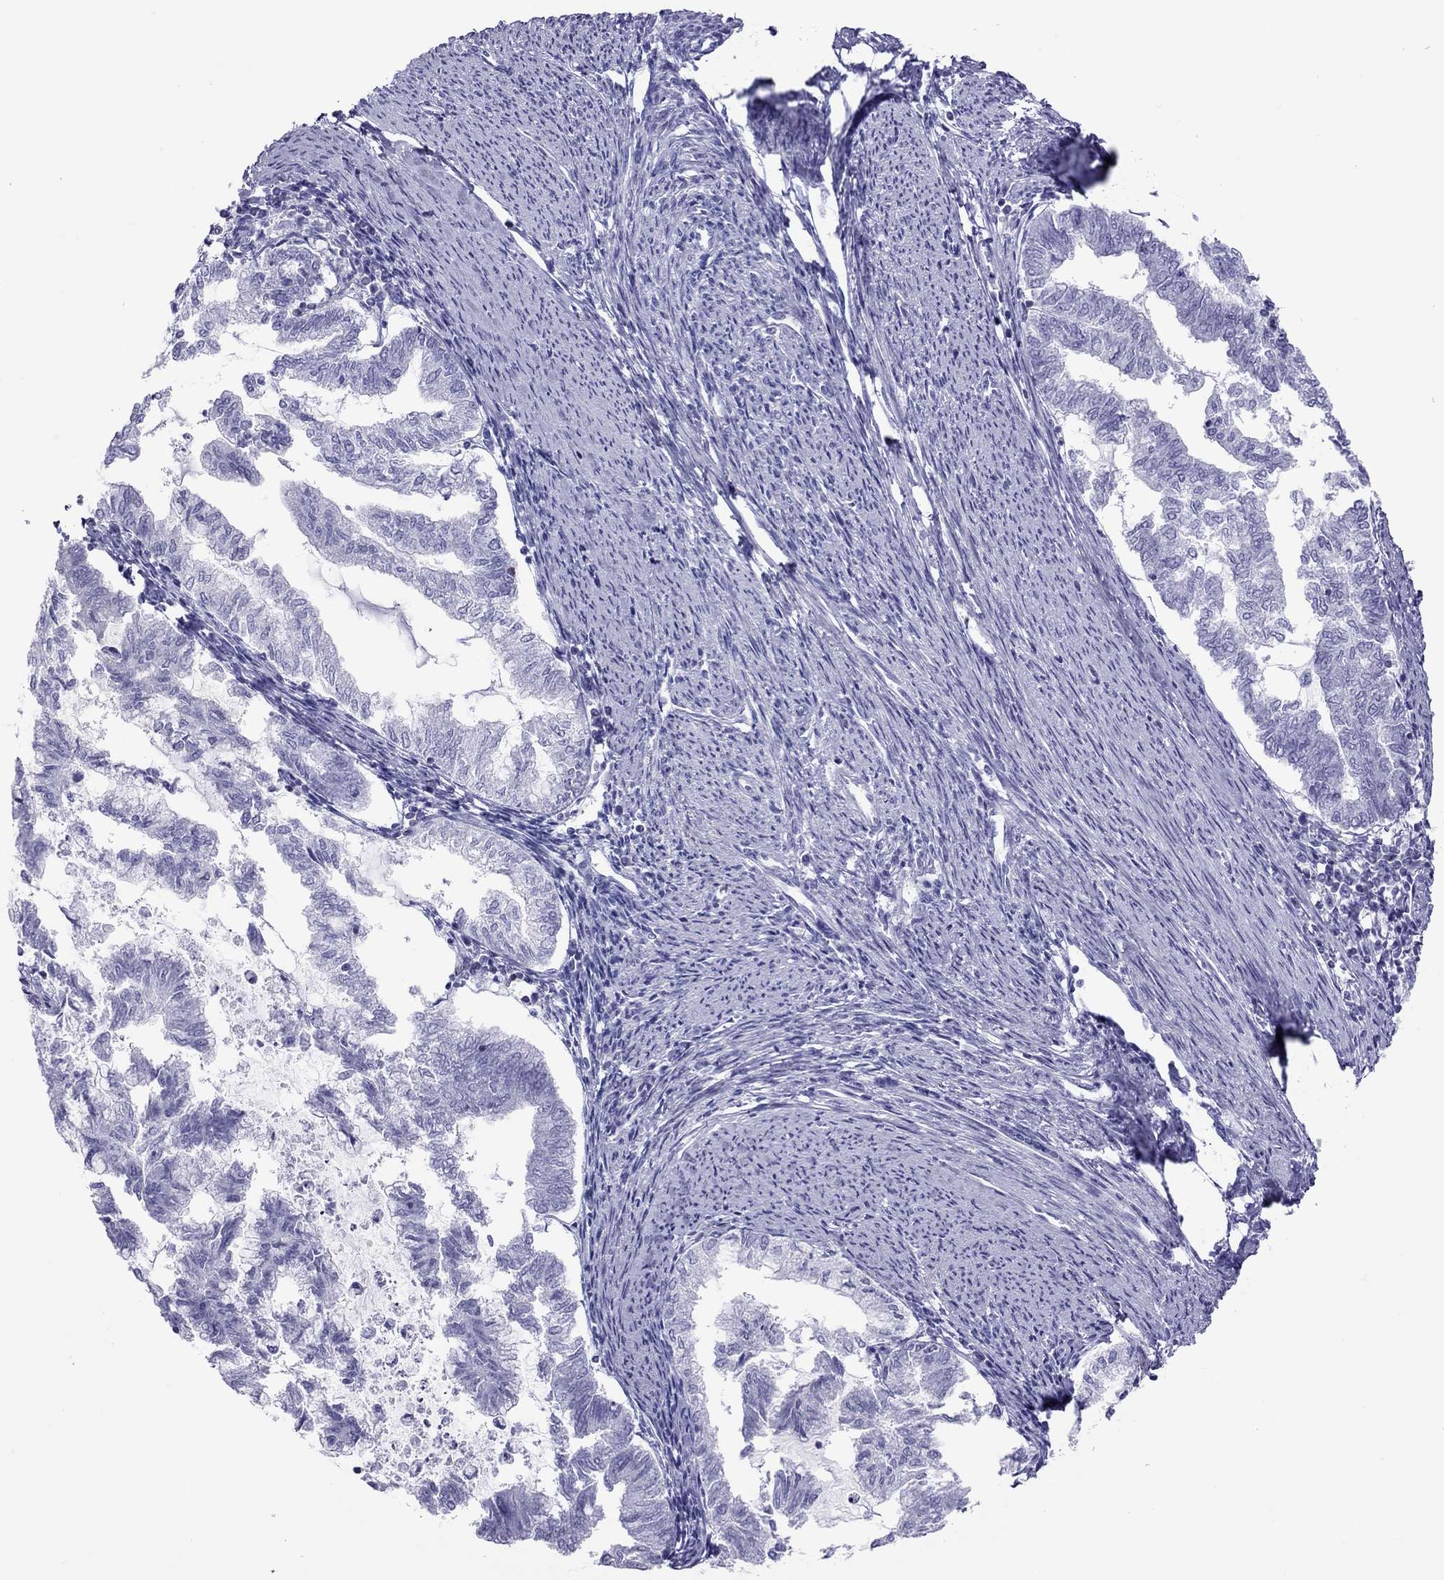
{"staining": {"intensity": "negative", "quantity": "none", "location": "none"}, "tissue": "endometrial cancer", "cell_type": "Tumor cells", "image_type": "cancer", "snomed": [{"axis": "morphology", "description": "Adenocarcinoma, NOS"}, {"axis": "topography", "description": "Endometrium"}], "caption": "Tumor cells are negative for protein expression in human endometrial cancer (adenocarcinoma).", "gene": "STAG3", "patient": {"sex": "female", "age": 79}}